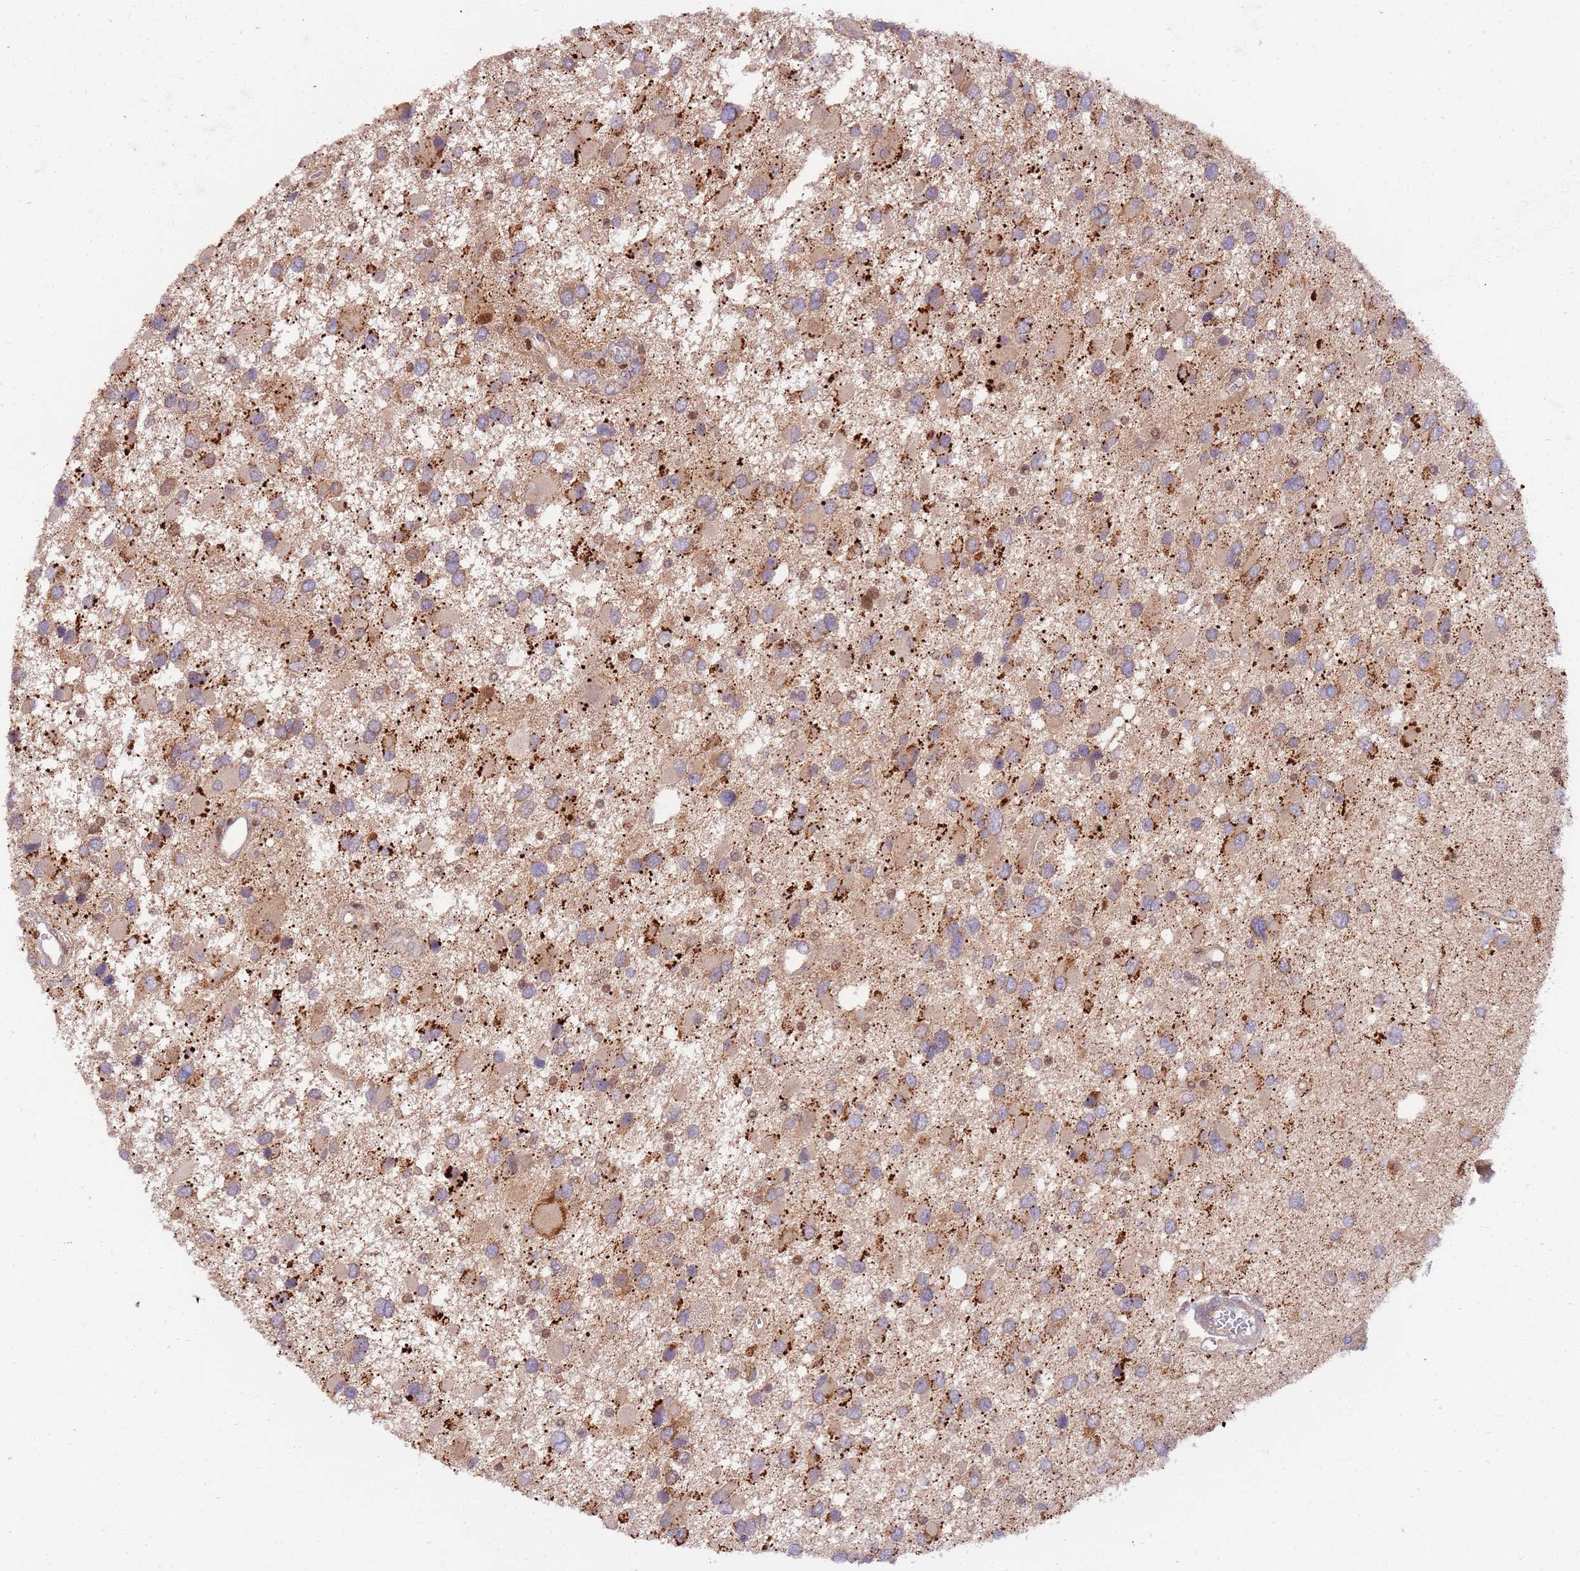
{"staining": {"intensity": "moderate", "quantity": "<25%", "location": "cytoplasmic/membranous"}, "tissue": "glioma", "cell_type": "Tumor cells", "image_type": "cancer", "snomed": [{"axis": "morphology", "description": "Glioma, malignant, High grade"}, {"axis": "topography", "description": "Brain"}], "caption": "Immunohistochemical staining of human malignant glioma (high-grade) exhibits moderate cytoplasmic/membranous protein positivity in about <25% of tumor cells. (Stains: DAB in brown, nuclei in blue, Microscopy: brightfield microscopy at high magnification).", "gene": "OSBP", "patient": {"sex": "male", "age": 53}}